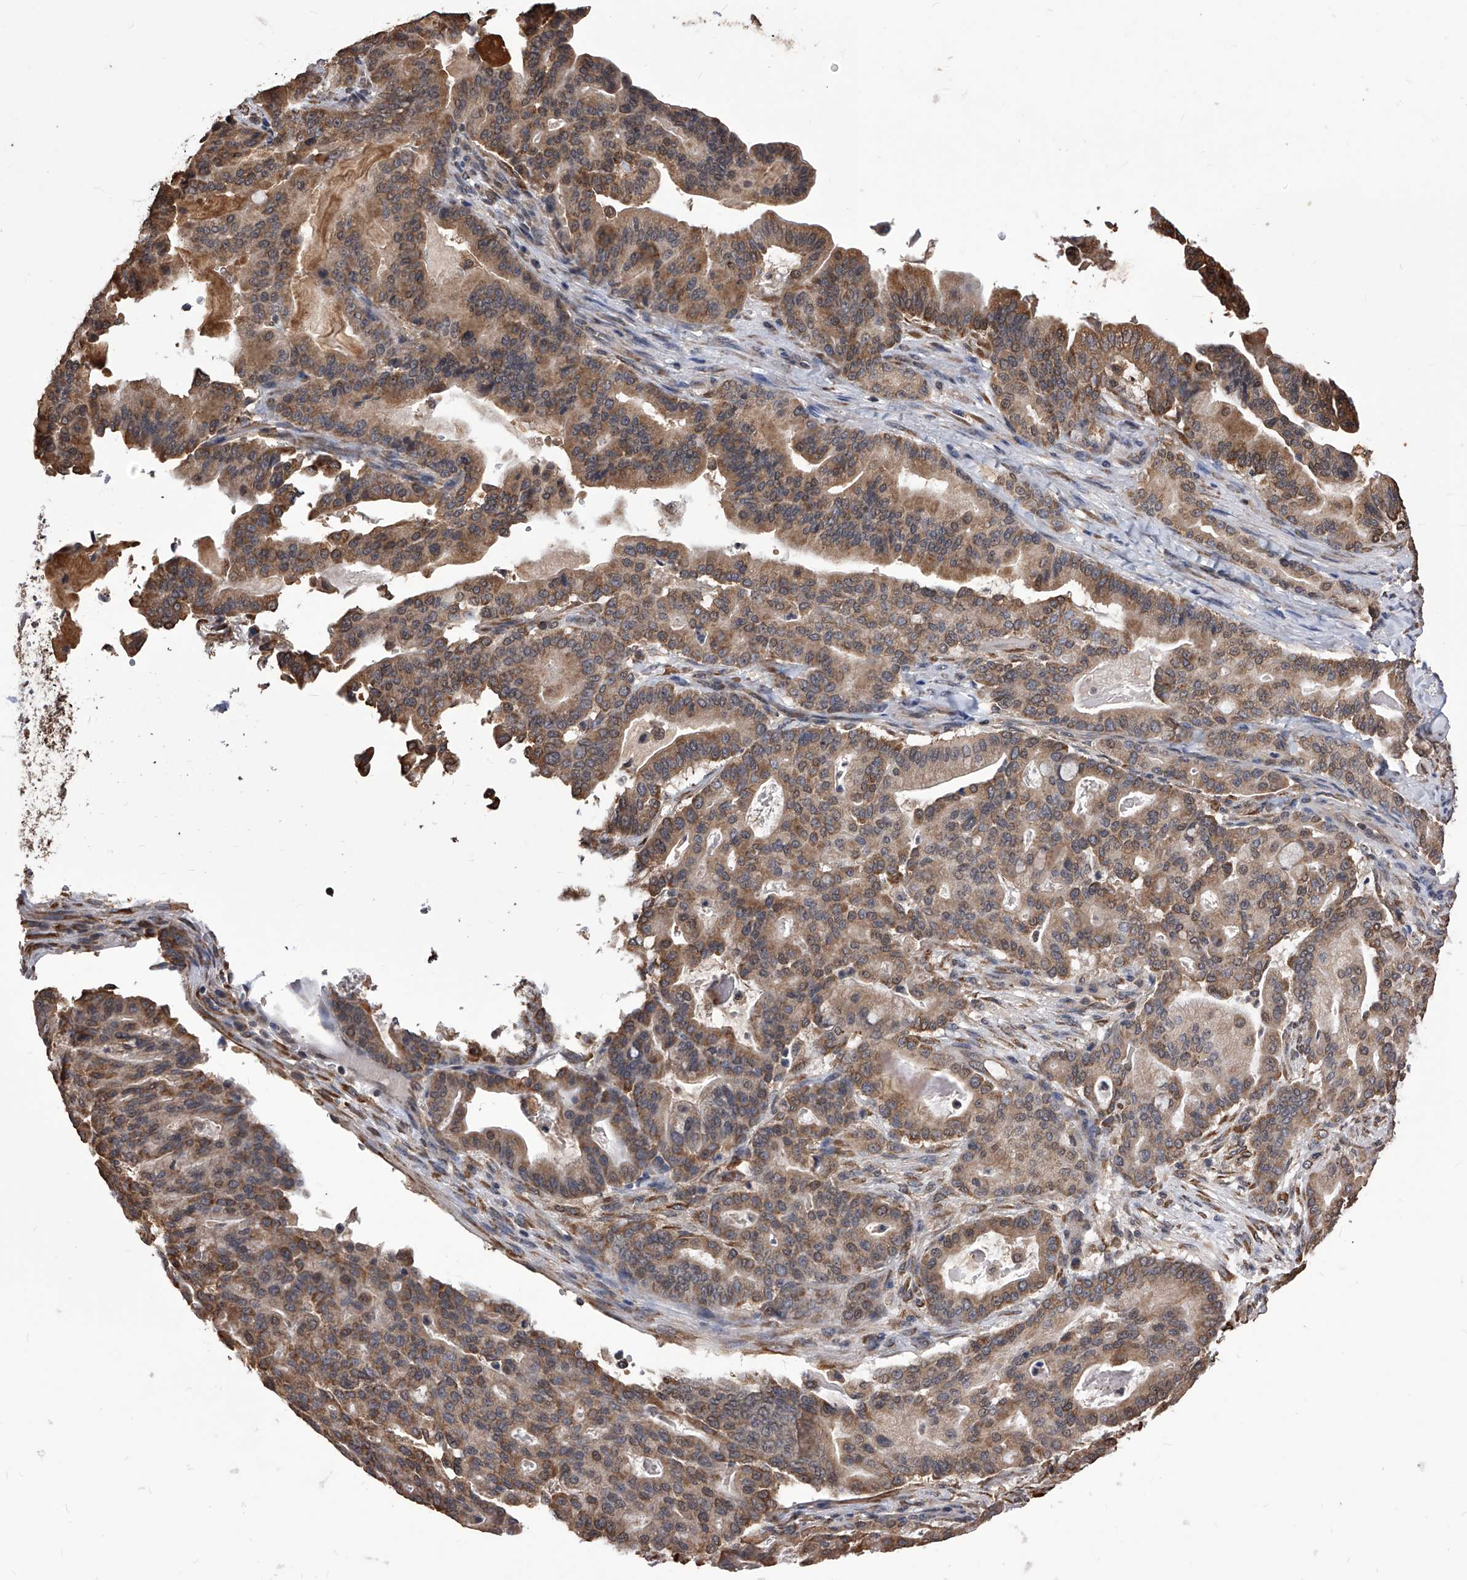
{"staining": {"intensity": "moderate", "quantity": ">75%", "location": "cytoplasmic/membranous,nuclear"}, "tissue": "pancreatic cancer", "cell_type": "Tumor cells", "image_type": "cancer", "snomed": [{"axis": "morphology", "description": "Adenocarcinoma, NOS"}, {"axis": "topography", "description": "Pancreas"}], "caption": "Protein staining shows moderate cytoplasmic/membranous and nuclear expression in approximately >75% of tumor cells in pancreatic adenocarcinoma. (DAB IHC with brightfield microscopy, high magnification).", "gene": "ID1", "patient": {"sex": "male", "age": 63}}